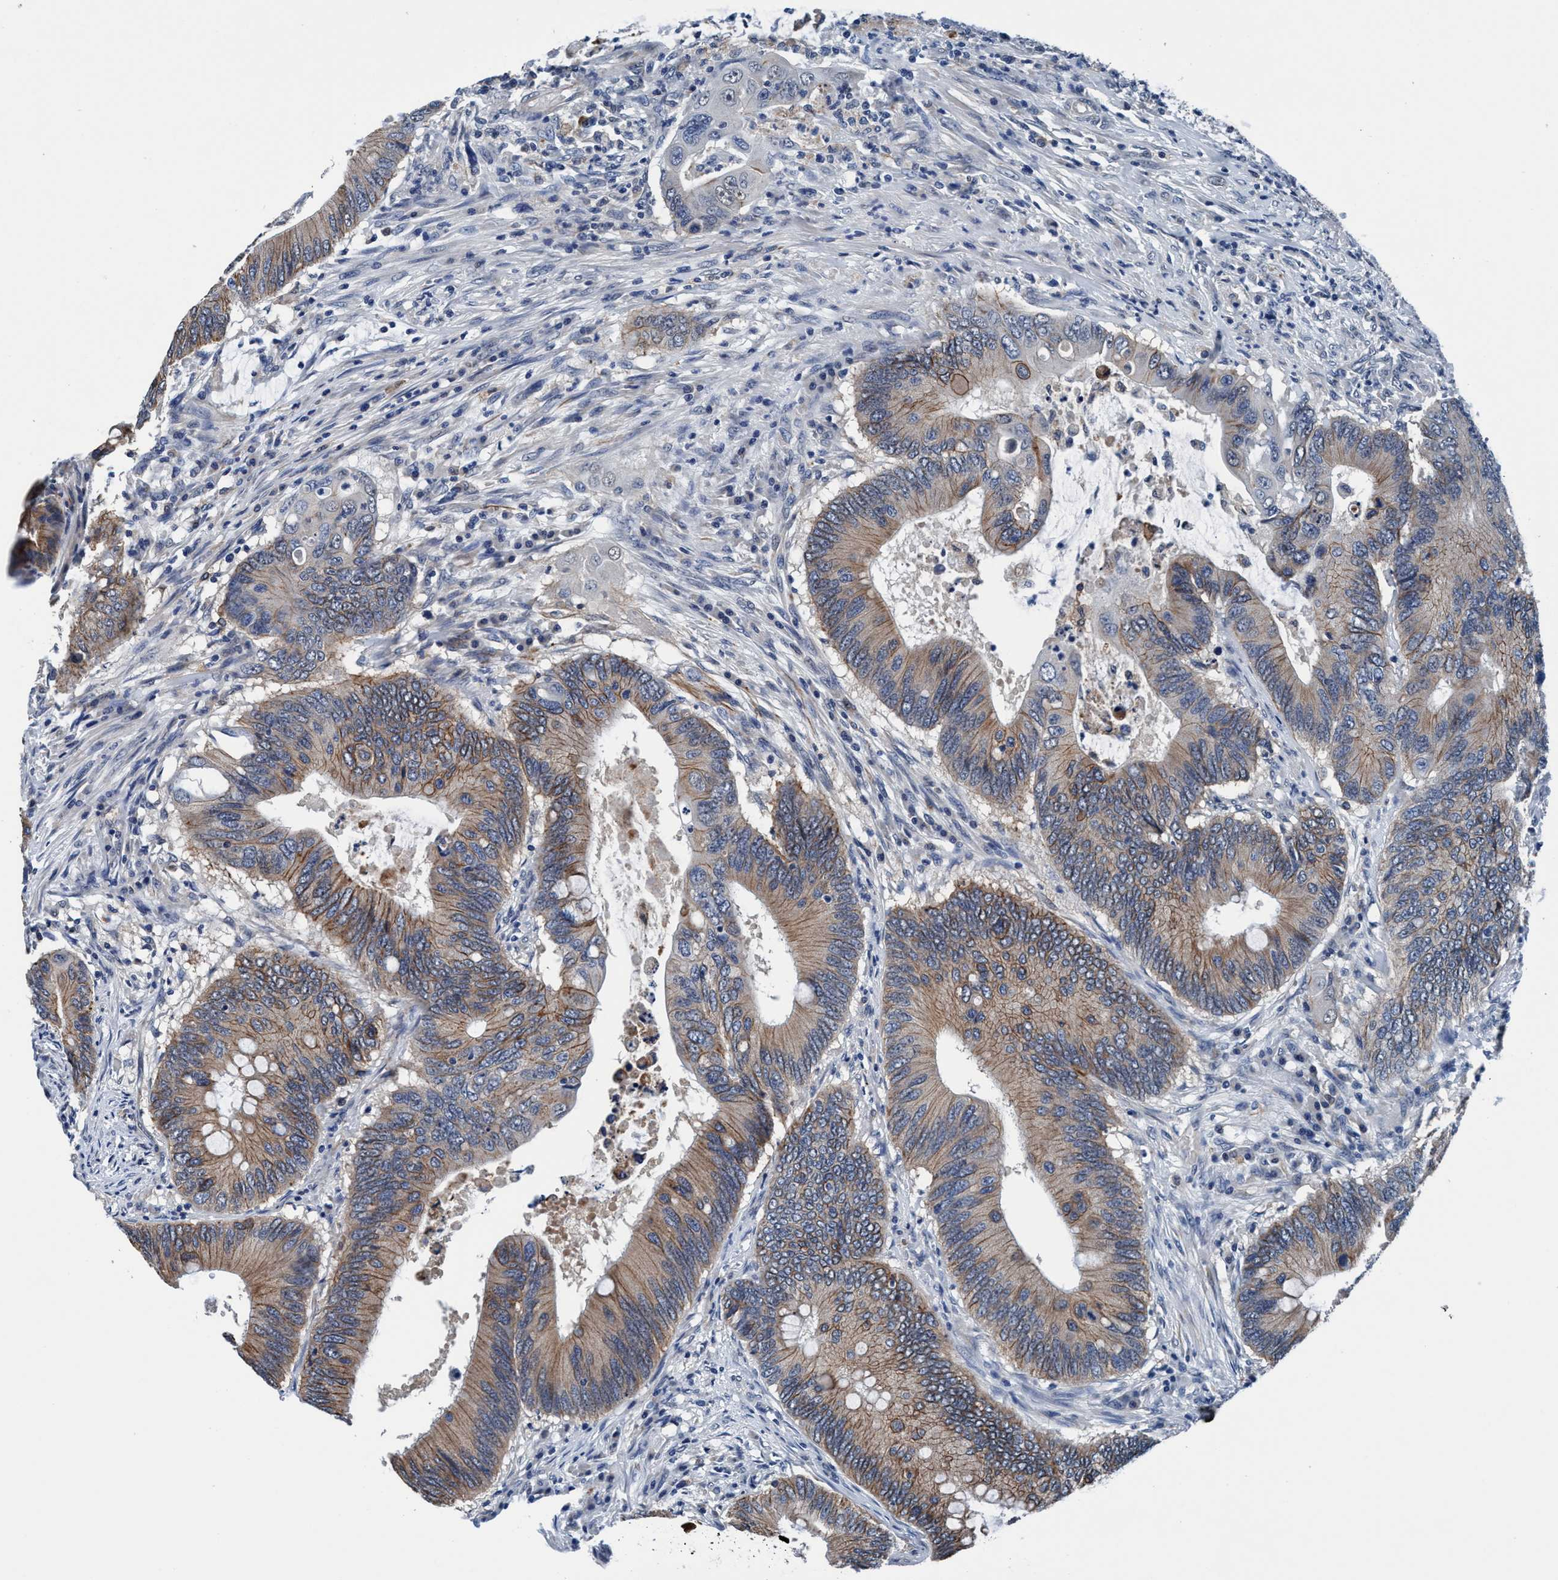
{"staining": {"intensity": "moderate", "quantity": "25%-75%", "location": "cytoplasmic/membranous"}, "tissue": "colorectal cancer", "cell_type": "Tumor cells", "image_type": "cancer", "snomed": [{"axis": "morphology", "description": "Adenocarcinoma, NOS"}, {"axis": "topography", "description": "Colon"}], "caption": "Immunohistochemistry of human colorectal cancer reveals medium levels of moderate cytoplasmic/membranous positivity in approximately 25%-75% of tumor cells. Immunohistochemistry (ihc) stains the protein of interest in brown and the nuclei are stained blue.", "gene": "TMEM94", "patient": {"sex": "male", "age": 71}}